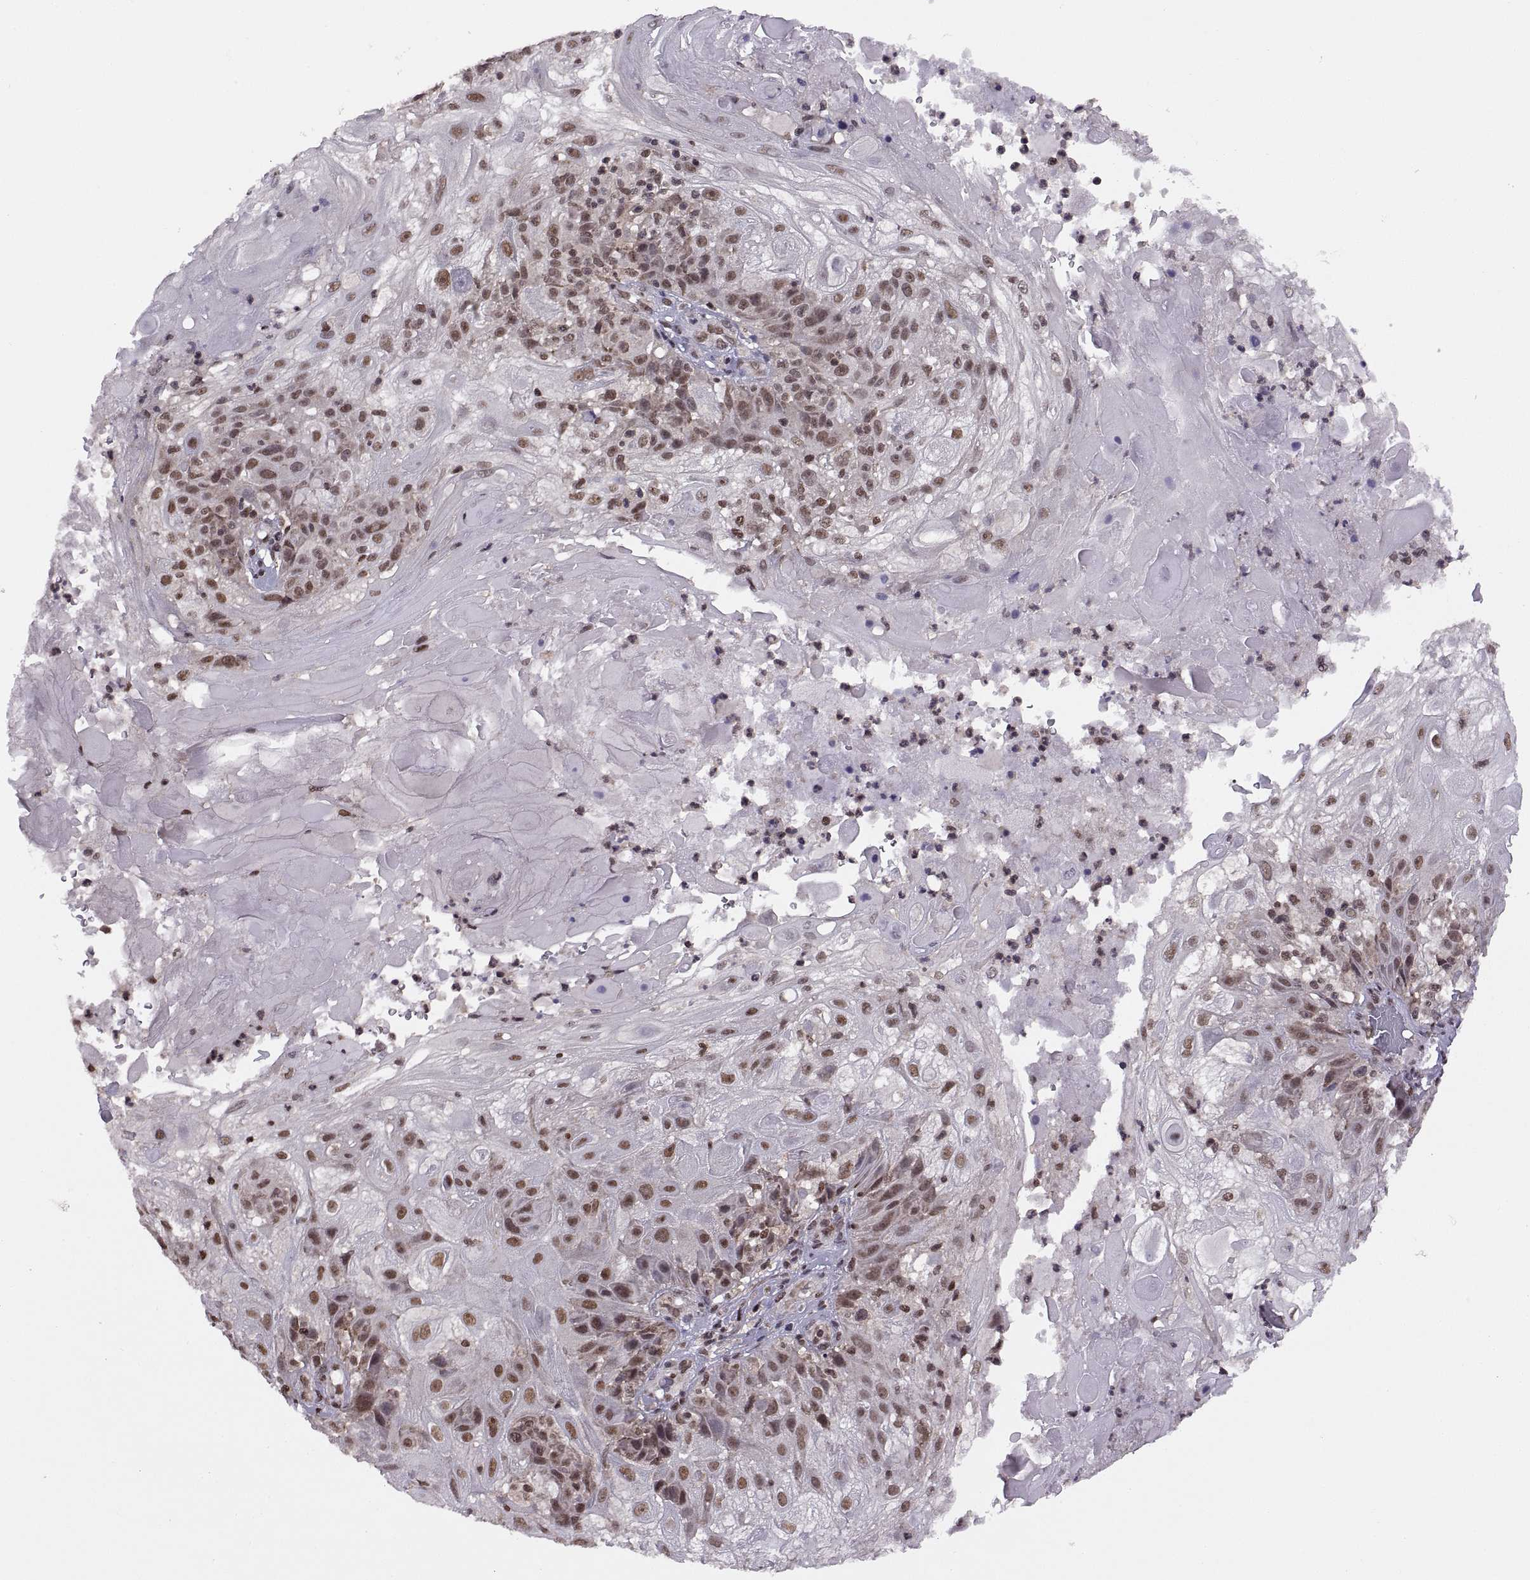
{"staining": {"intensity": "moderate", "quantity": "25%-75%", "location": "nuclear"}, "tissue": "skin cancer", "cell_type": "Tumor cells", "image_type": "cancer", "snomed": [{"axis": "morphology", "description": "Normal tissue, NOS"}, {"axis": "morphology", "description": "Squamous cell carcinoma, NOS"}, {"axis": "topography", "description": "Skin"}], "caption": "Protein staining of squamous cell carcinoma (skin) tissue demonstrates moderate nuclear positivity in about 25%-75% of tumor cells.", "gene": "INTS3", "patient": {"sex": "female", "age": 83}}